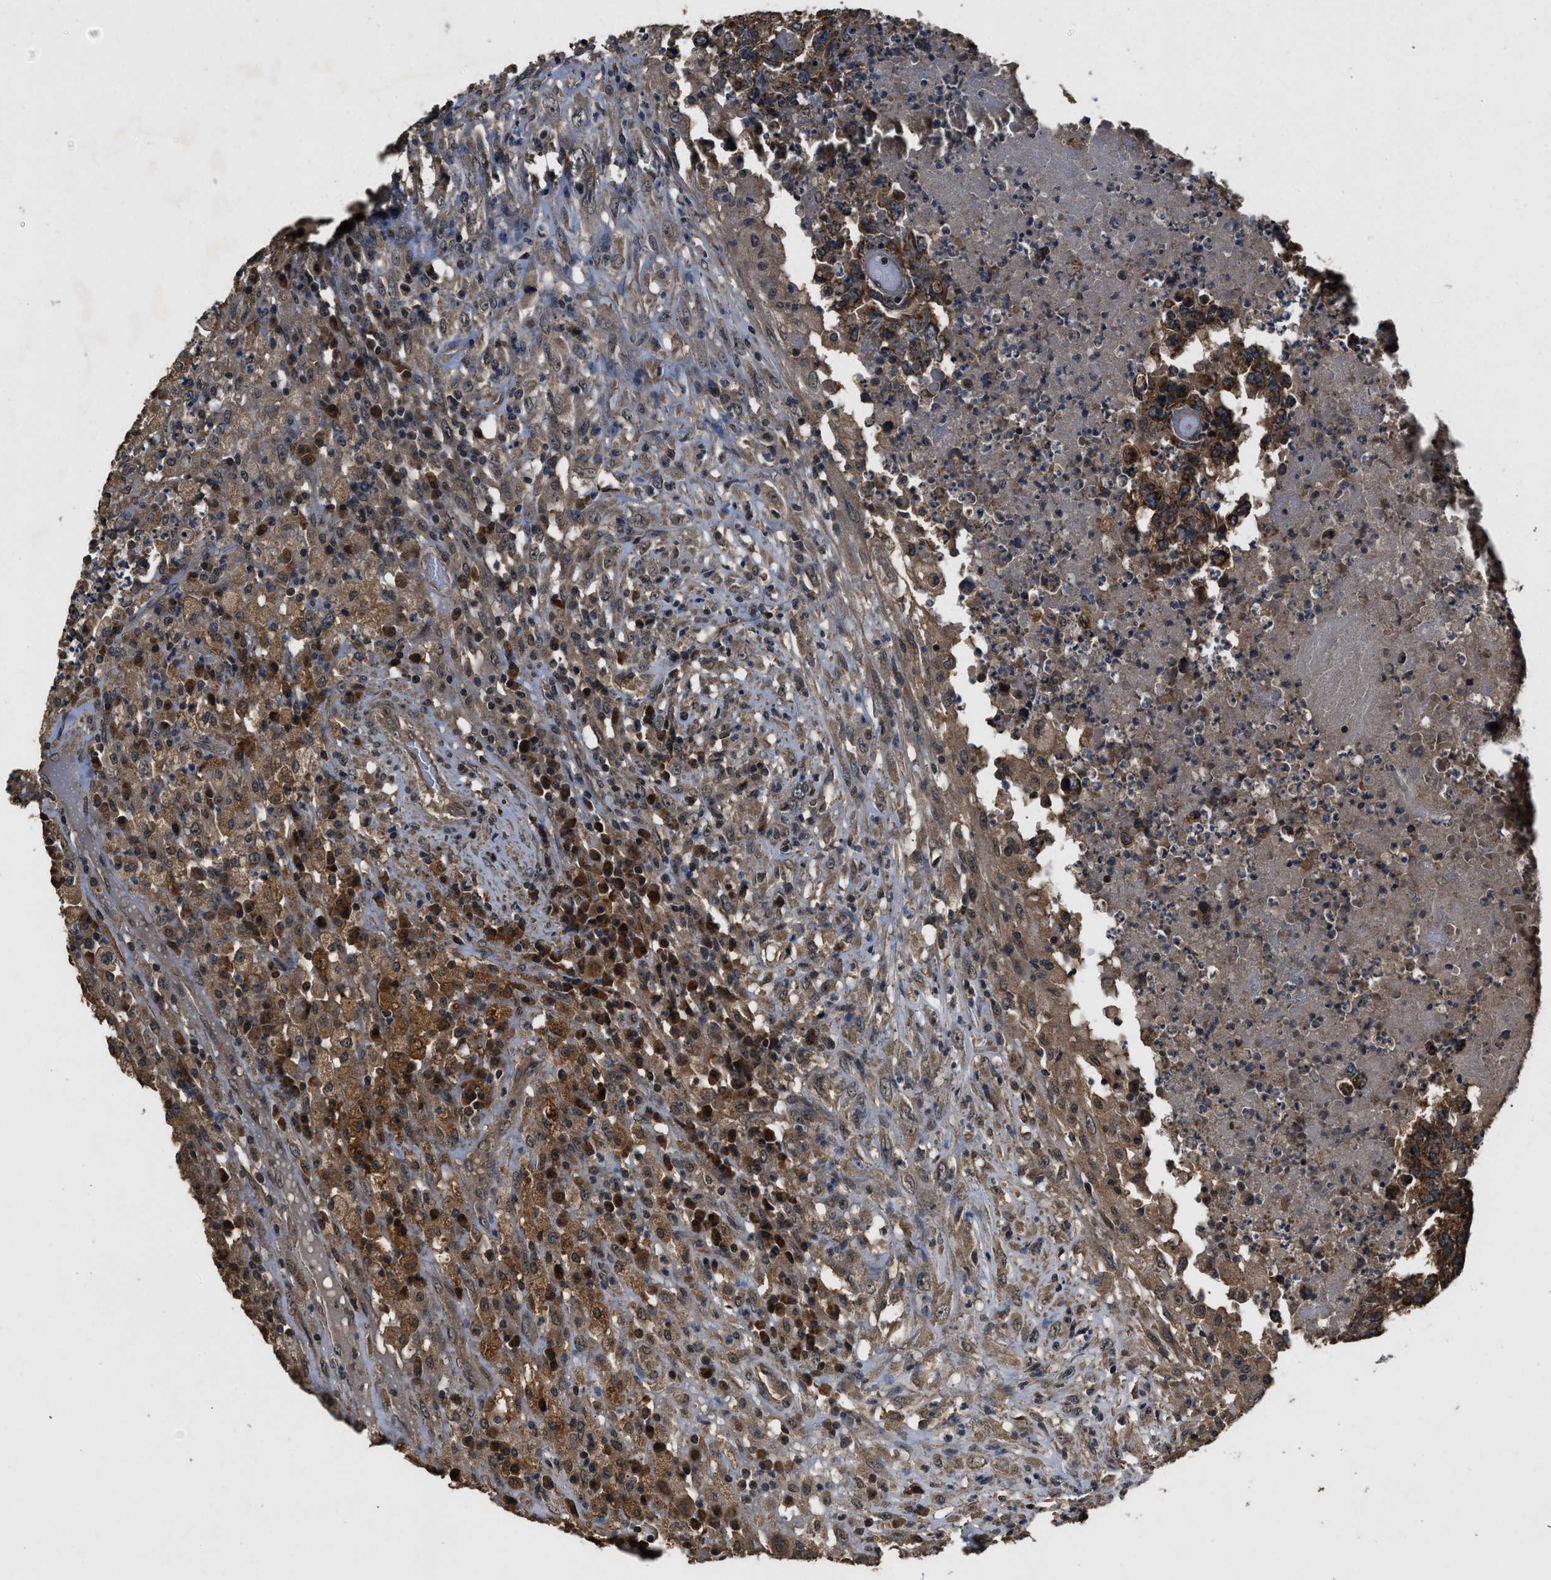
{"staining": {"intensity": "weak", "quantity": ">75%", "location": "cytoplasmic/membranous"}, "tissue": "testis cancer", "cell_type": "Tumor cells", "image_type": "cancer", "snomed": [{"axis": "morphology", "description": "Necrosis, NOS"}, {"axis": "morphology", "description": "Carcinoma, Embryonal, NOS"}, {"axis": "topography", "description": "Testis"}], "caption": "Protein analysis of testis embryonal carcinoma tissue shows weak cytoplasmic/membranous expression in about >75% of tumor cells.", "gene": "DENND6B", "patient": {"sex": "male", "age": 19}}